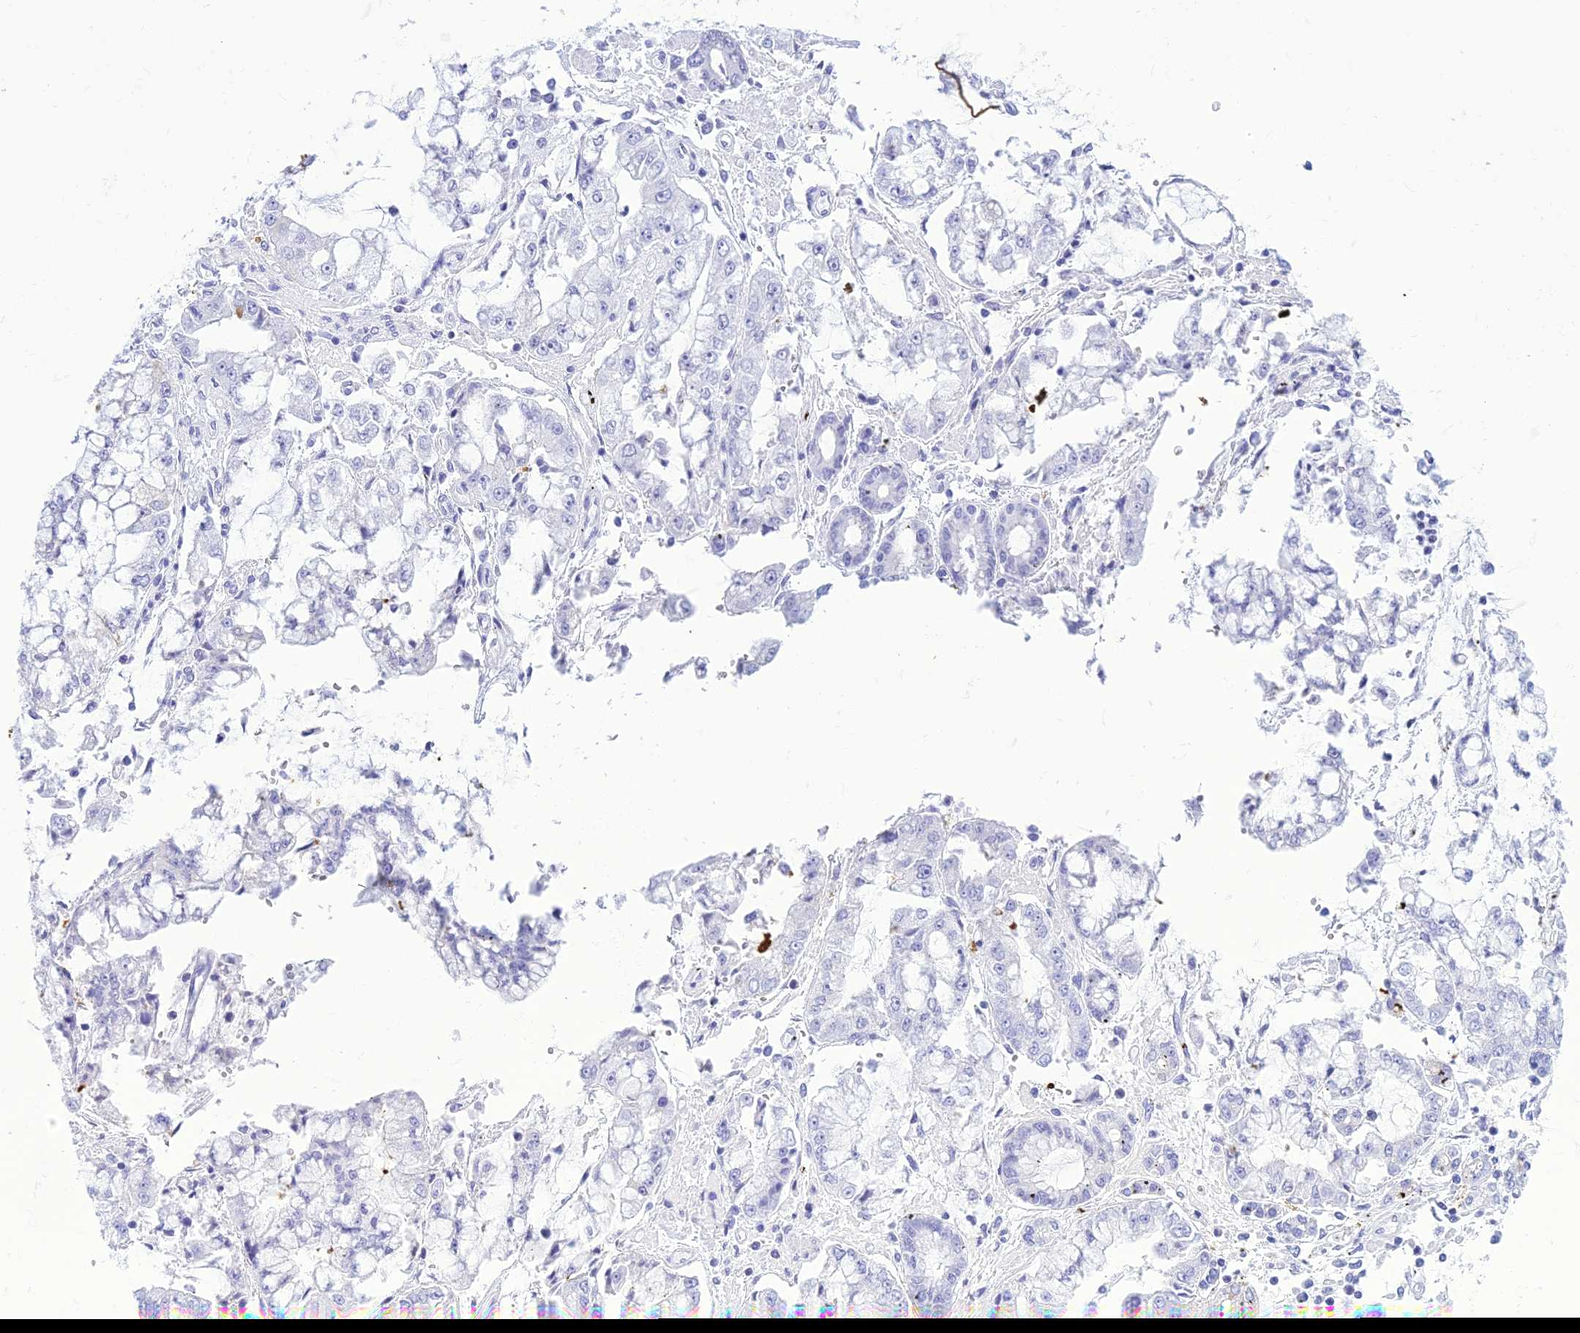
{"staining": {"intensity": "negative", "quantity": "none", "location": "none"}, "tissue": "stomach cancer", "cell_type": "Tumor cells", "image_type": "cancer", "snomed": [{"axis": "morphology", "description": "Adenocarcinoma, NOS"}, {"axis": "topography", "description": "Stomach"}], "caption": "IHC image of stomach cancer (adenocarcinoma) stained for a protein (brown), which demonstrates no expression in tumor cells.", "gene": "ZNF442", "patient": {"sex": "male", "age": 76}}